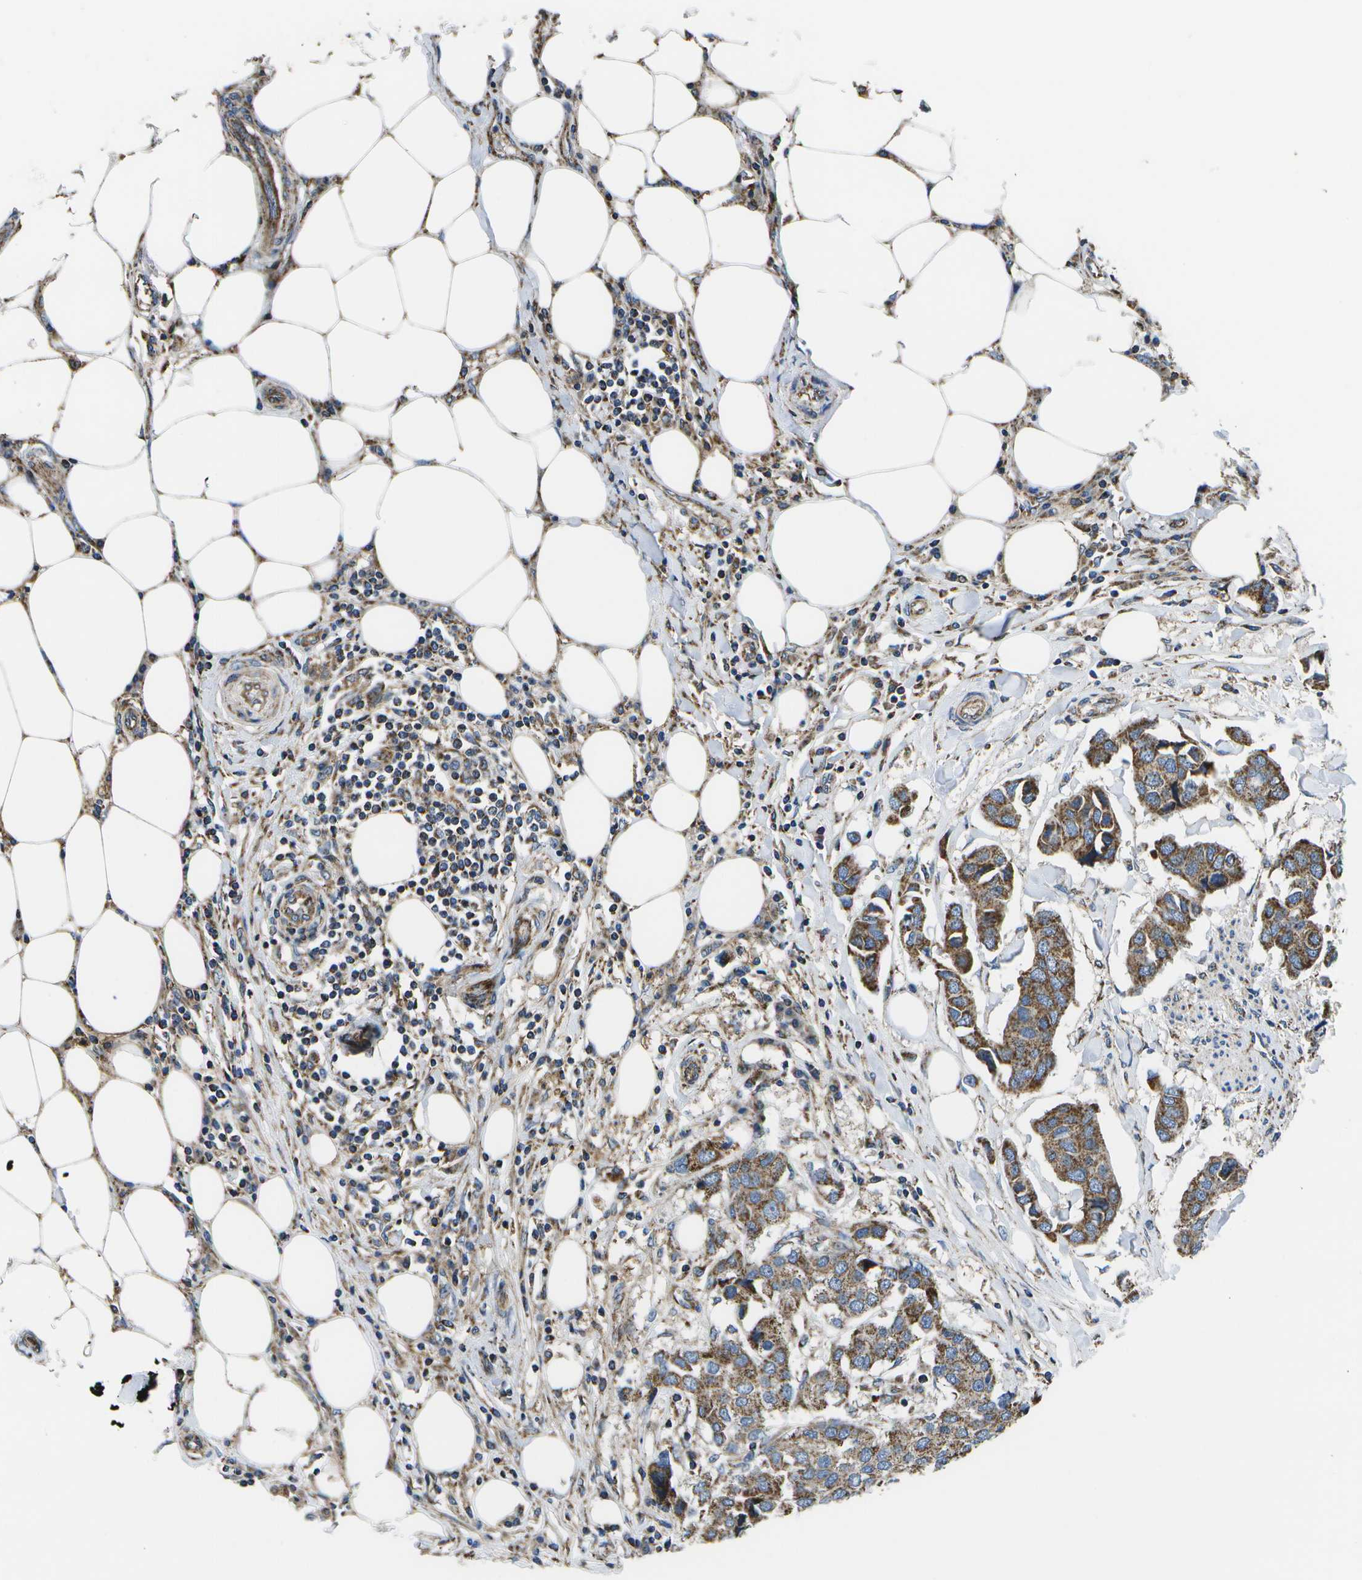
{"staining": {"intensity": "moderate", "quantity": ">75%", "location": "cytoplasmic/membranous"}, "tissue": "breast cancer", "cell_type": "Tumor cells", "image_type": "cancer", "snomed": [{"axis": "morphology", "description": "Duct carcinoma"}, {"axis": "topography", "description": "Breast"}], "caption": "Intraductal carcinoma (breast) stained for a protein (brown) reveals moderate cytoplasmic/membranous positive staining in approximately >75% of tumor cells.", "gene": "MVK", "patient": {"sex": "female", "age": 80}}